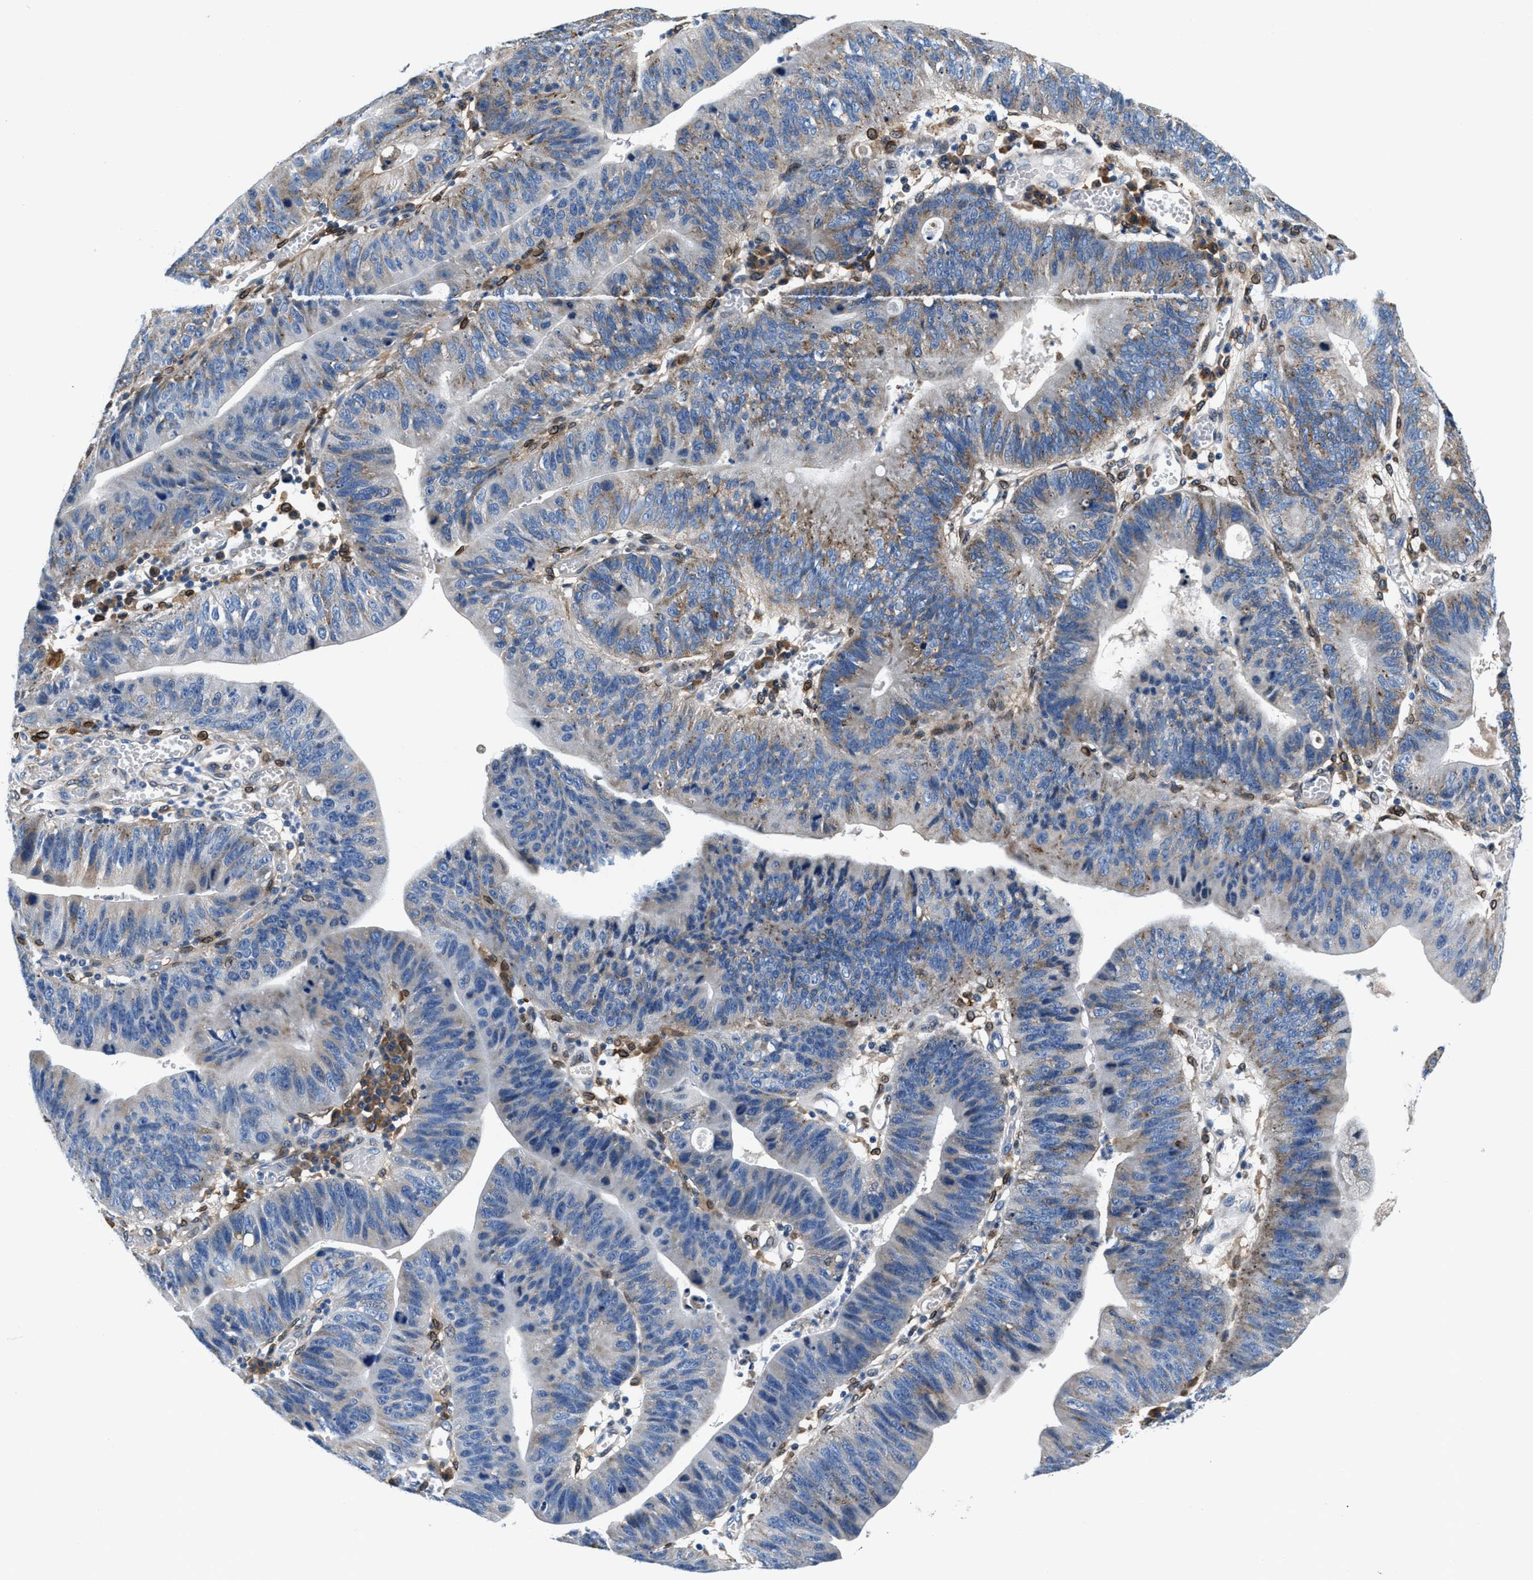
{"staining": {"intensity": "weak", "quantity": "25%-75%", "location": "cytoplasmic/membranous"}, "tissue": "stomach cancer", "cell_type": "Tumor cells", "image_type": "cancer", "snomed": [{"axis": "morphology", "description": "Adenocarcinoma, NOS"}, {"axis": "topography", "description": "Stomach"}], "caption": "IHC (DAB) staining of adenocarcinoma (stomach) exhibits weak cytoplasmic/membranous protein staining in about 25%-75% of tumor cells.", "gene": "SLFN11", "patient": {"sex": "male", "age": 59}}